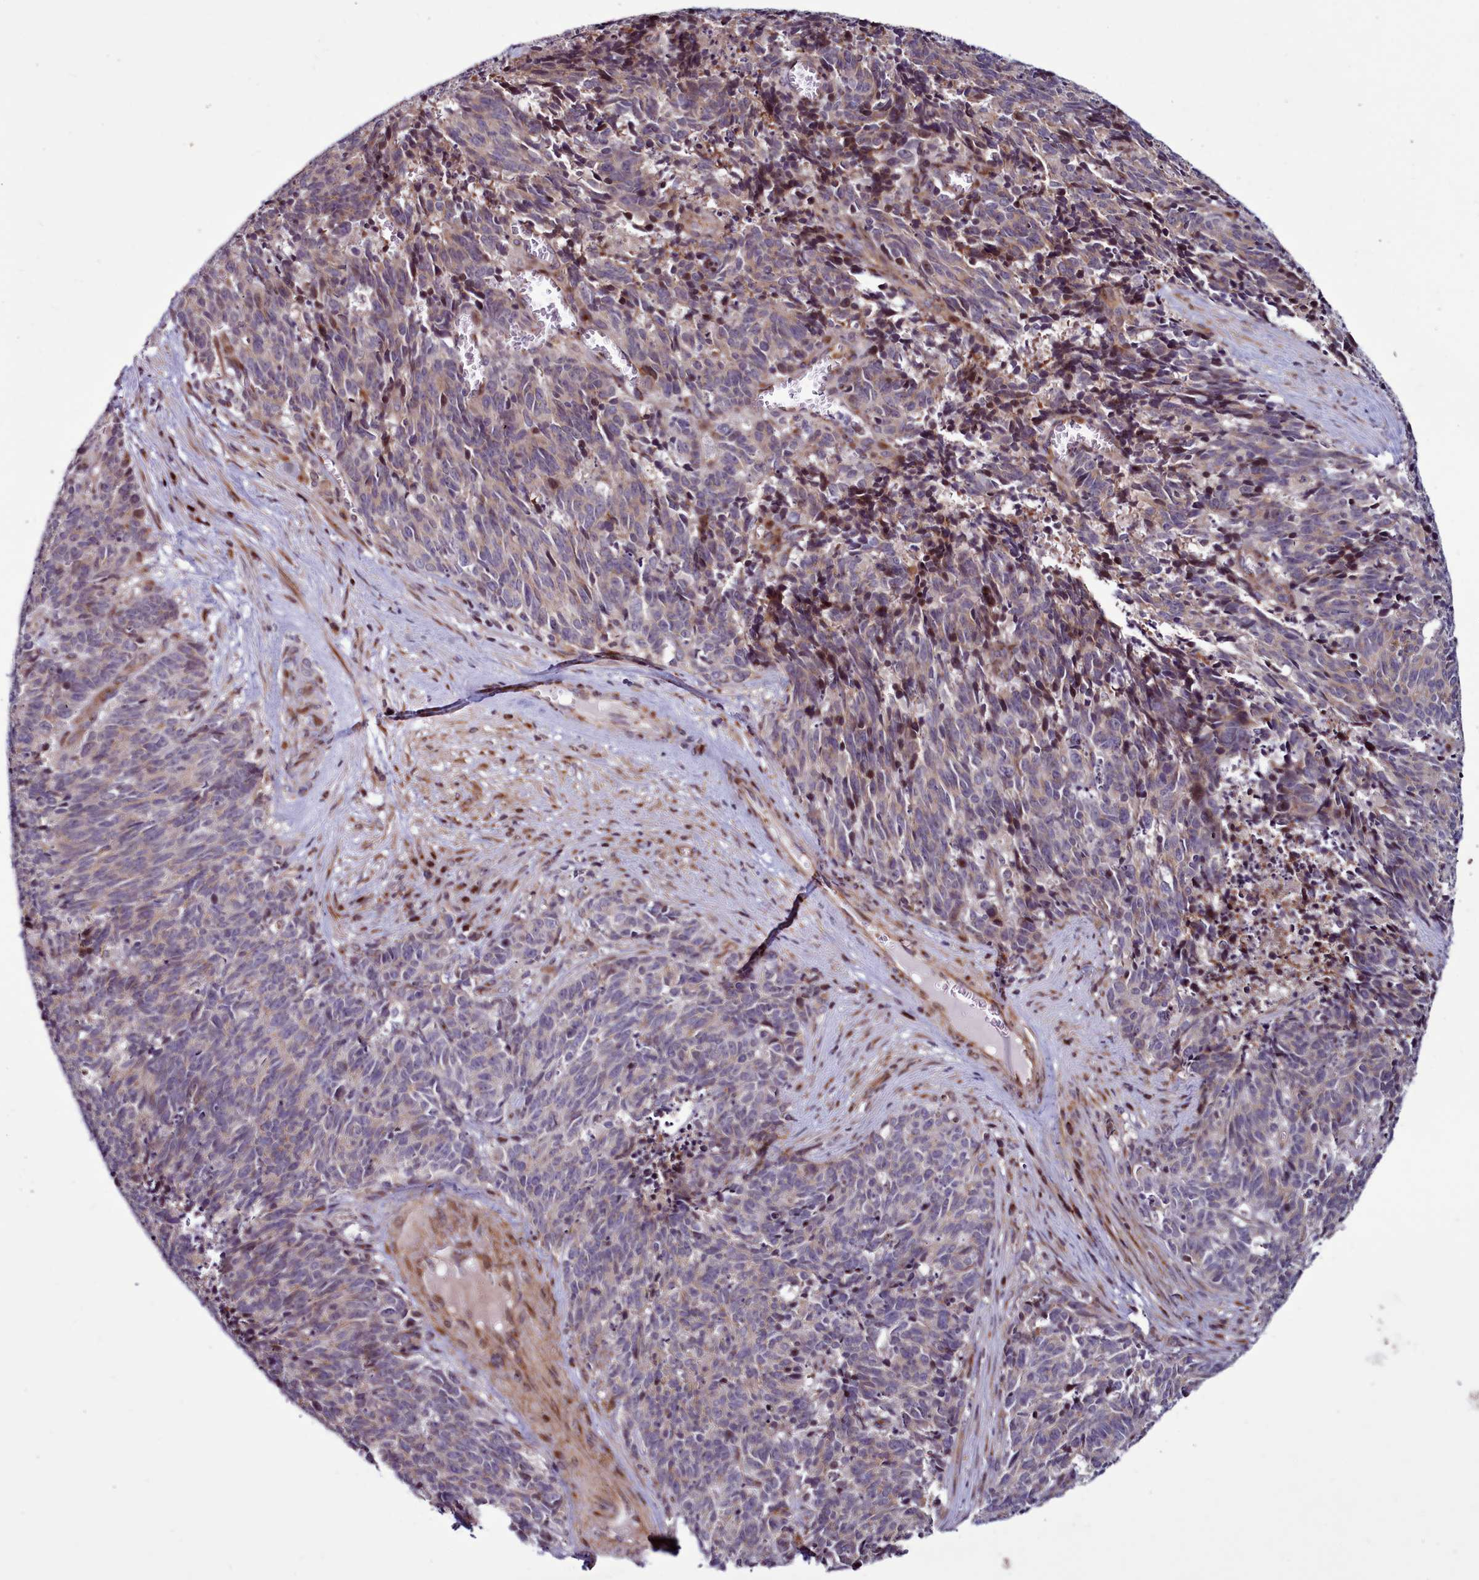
{"staining": {"intensity": "weak", "quantity": "25%-75%", "location": "cytoplasmic/membranous"}, "tissue": "cervical cancer", "cell_type": "Tumor cells", "image_type": "cancer", "snomed": [{"axis": "morphology", "description": "Squamous cell carcinoma, NOS"}, {"axis": "topography", "description": "Cervix"}], "caption": "Immunohistochemistry image of neoplastic tissue: cervical cancer stained using immunohistochemistry (IHC) reveals low levels of weak protein expression localized specifically in the cytoplasmic/membranous of tumor cells, appearing as a cytoplasmic/membranous brown color.", "gene": "WBP11", "patient": {"sex": "female", "age": 29}}